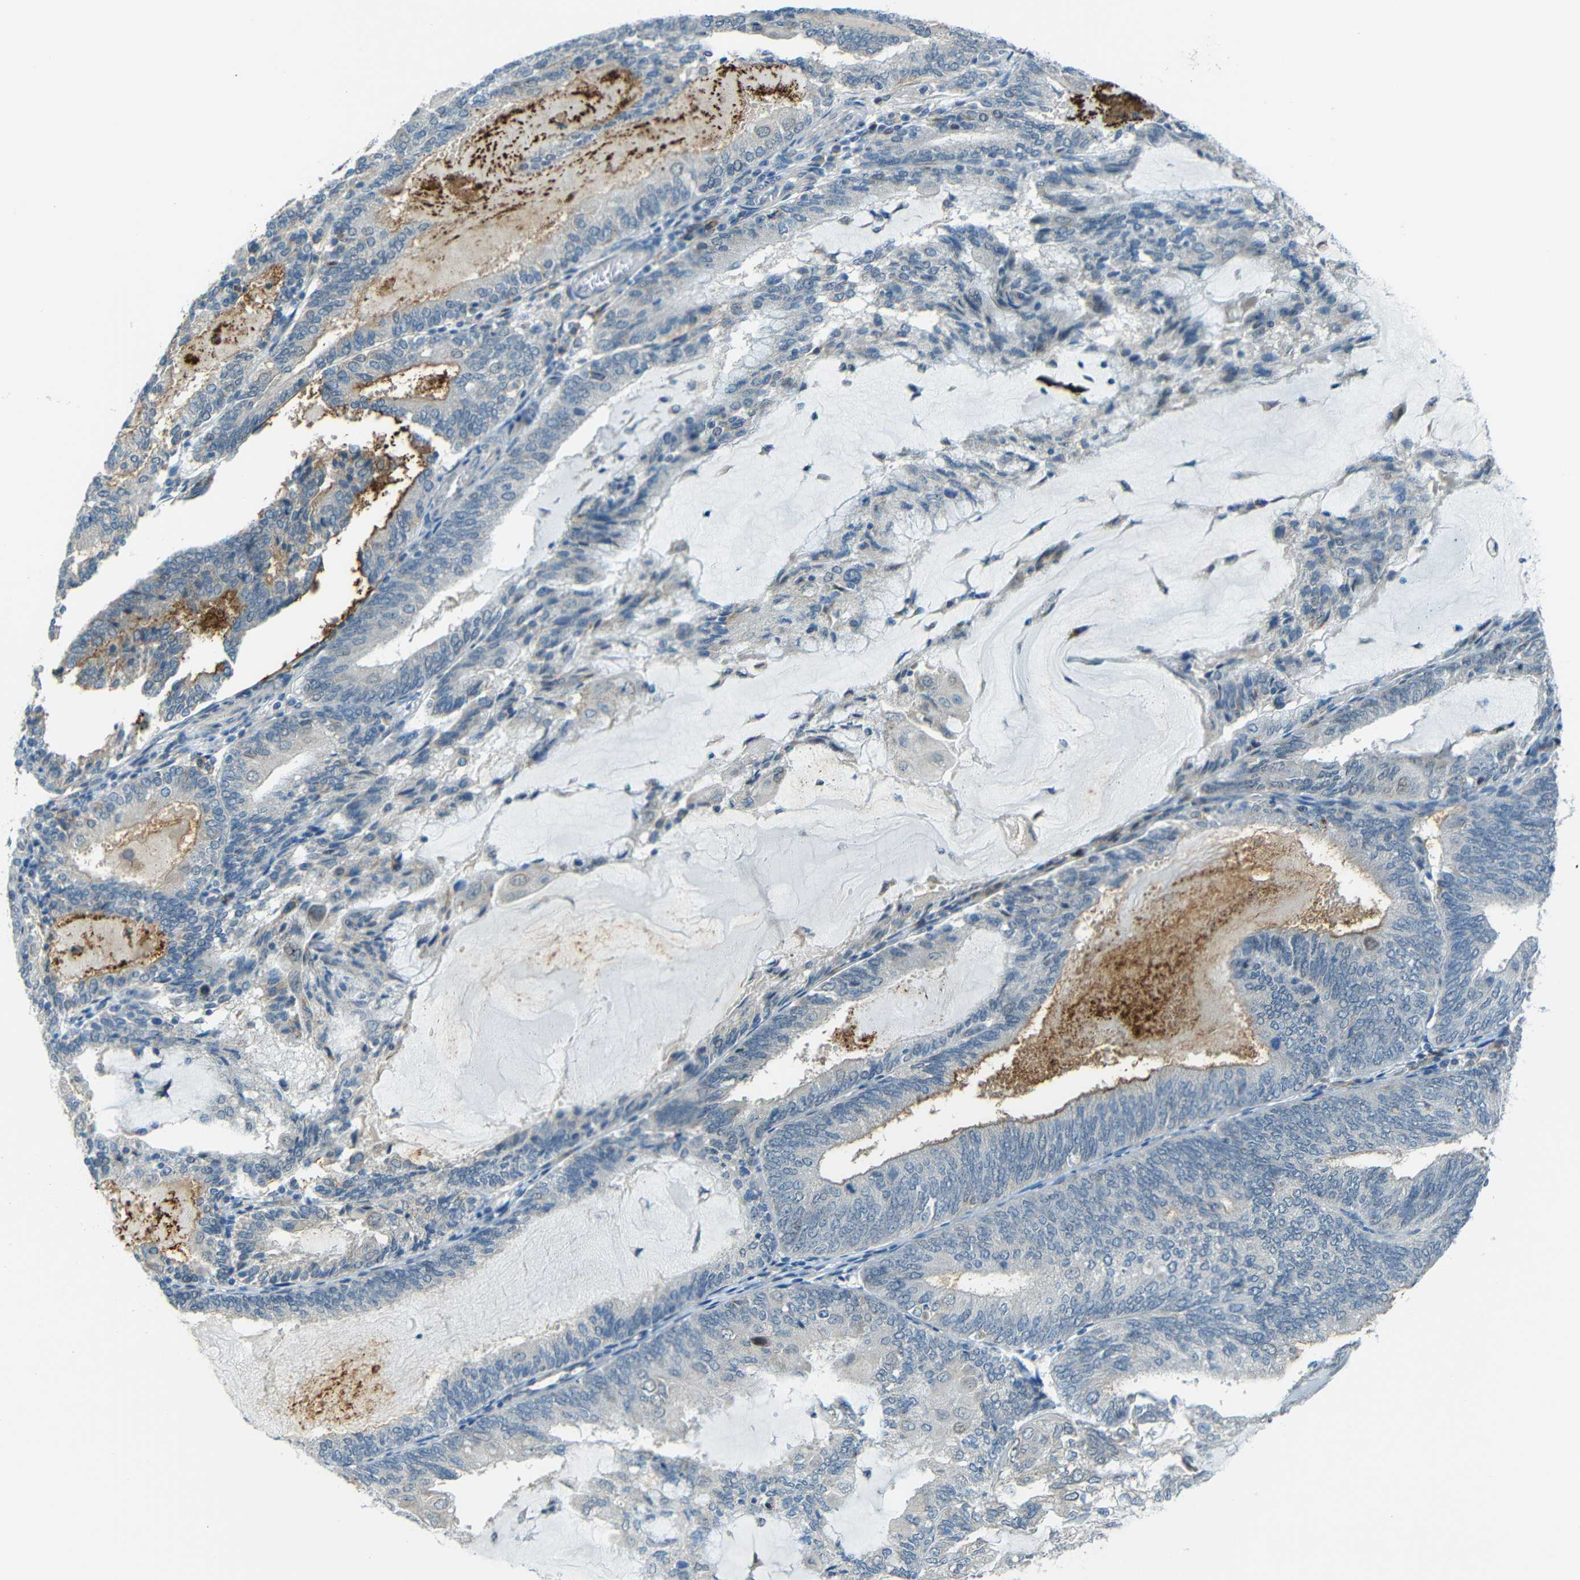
{"staining": {"intensity": "moderate", "quantity": "25%-75%", "location": "cytoplasmic/membranous"}, "tissue": "endometrial cancer", "cell_type": "Tumor cells", "image_type": "cancer", "snomed": [{"axis": "morphology", "description": "Adenocarcinoma, NOS"}, {"axis": "topography", "description": "Endometrium"}], "caption": "Immunohistochemical staining of human endometrial cancer (adenocarcinoma) exhibits moderate cytoplasmic/membranous protein expression in about 25%-75% of tumor cells.", "gene": "ANKRD22", "patient": {"sex": "female", "age": 81}}